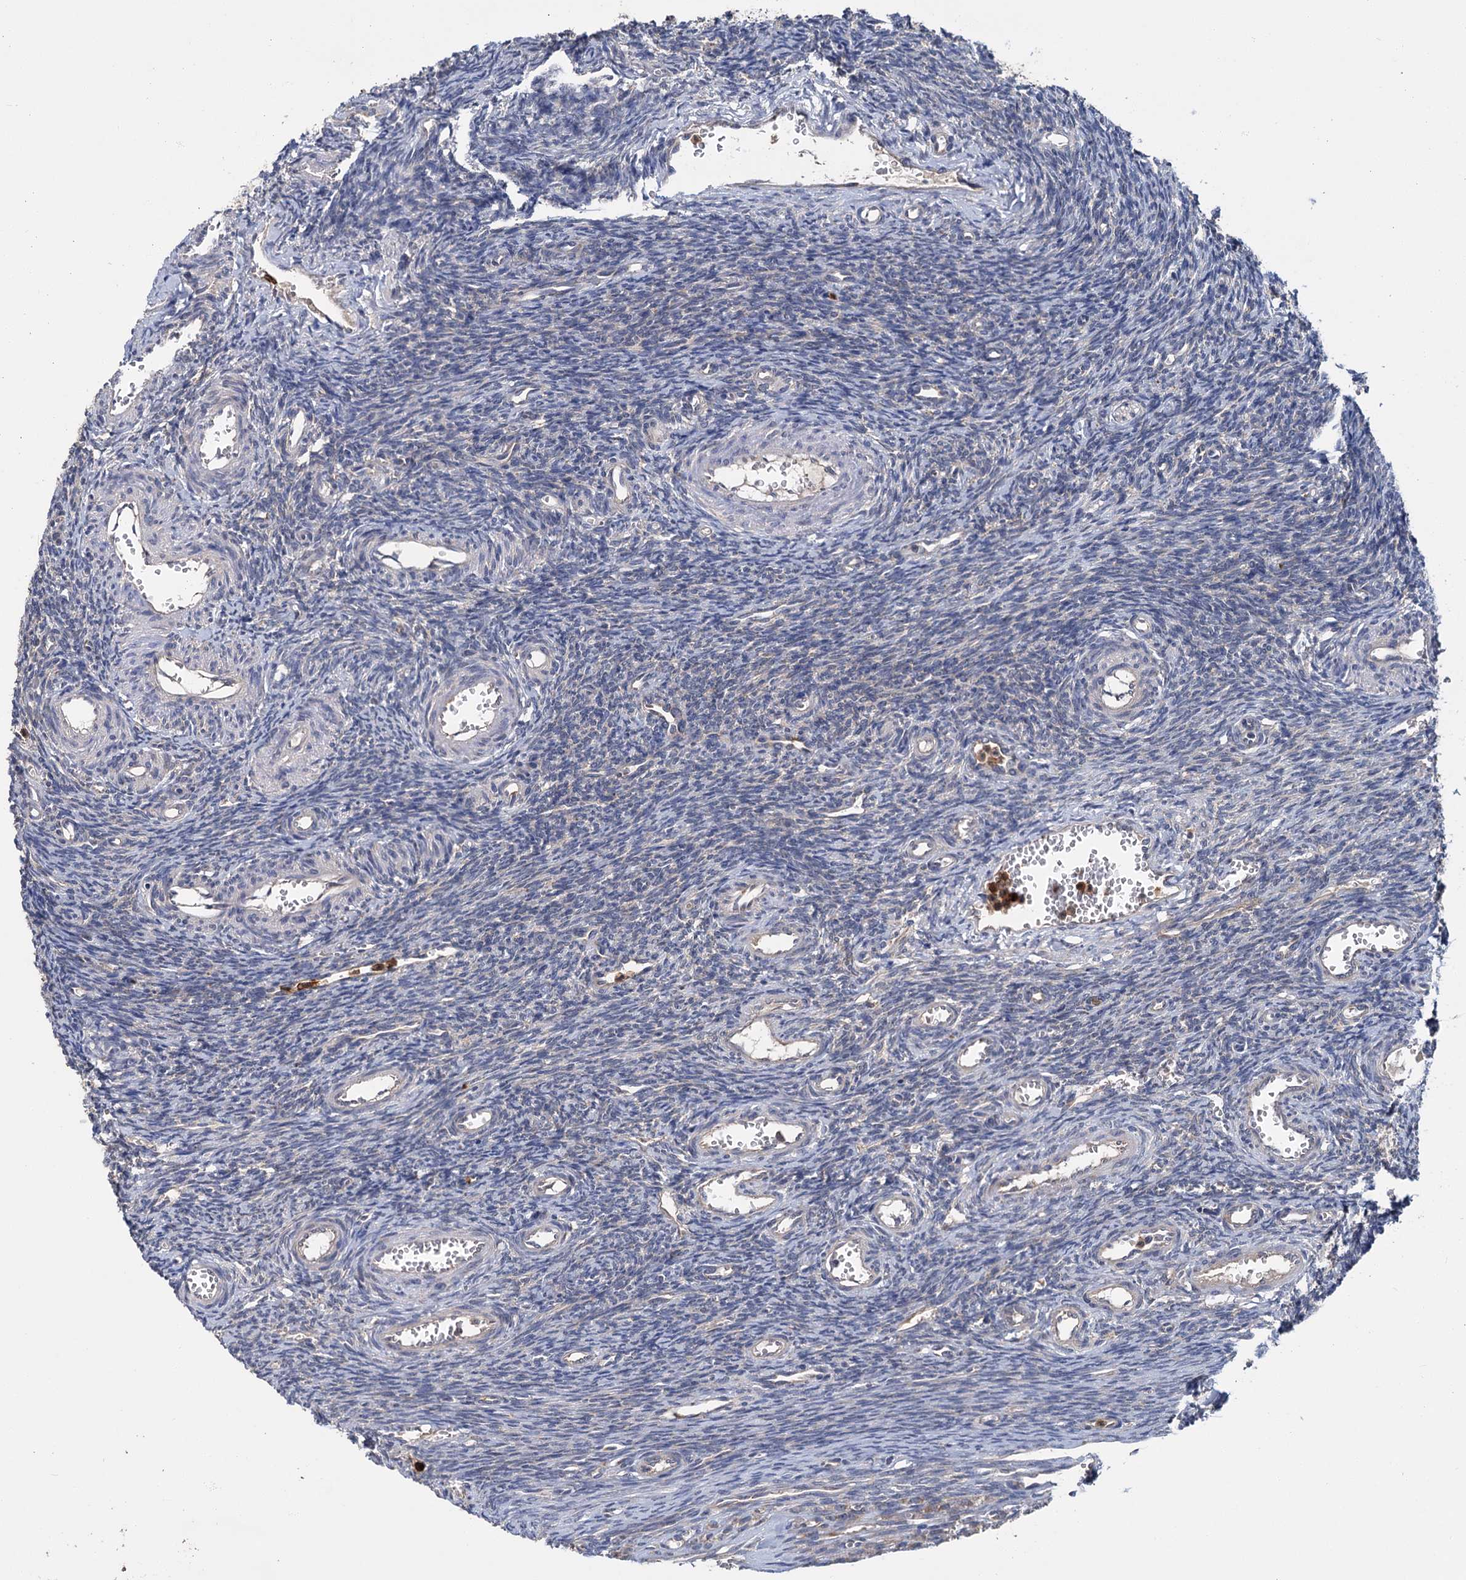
{"staining": {"intensity": "negative", "quantity": "none", "location": "none"}, "tissue": "ovary", "cell_type": "Ovarian stroma cells", "image_type": "normal", "snomed": [{"axis": "morphology", "description": "Normal tissue, NOS"}, {"axis": "topography", "description": "Ovary"}], "caption": "There is no significant expression in ovarian stroma cells of ovary. The staining was performed using DAB to visualize the protein expression in brown, while the nuclei were stained in blue with hematoxylin (Magnification: 20x).", "gene": "DYNC2H1", "patient": {"sex": "female", "age": 39}}